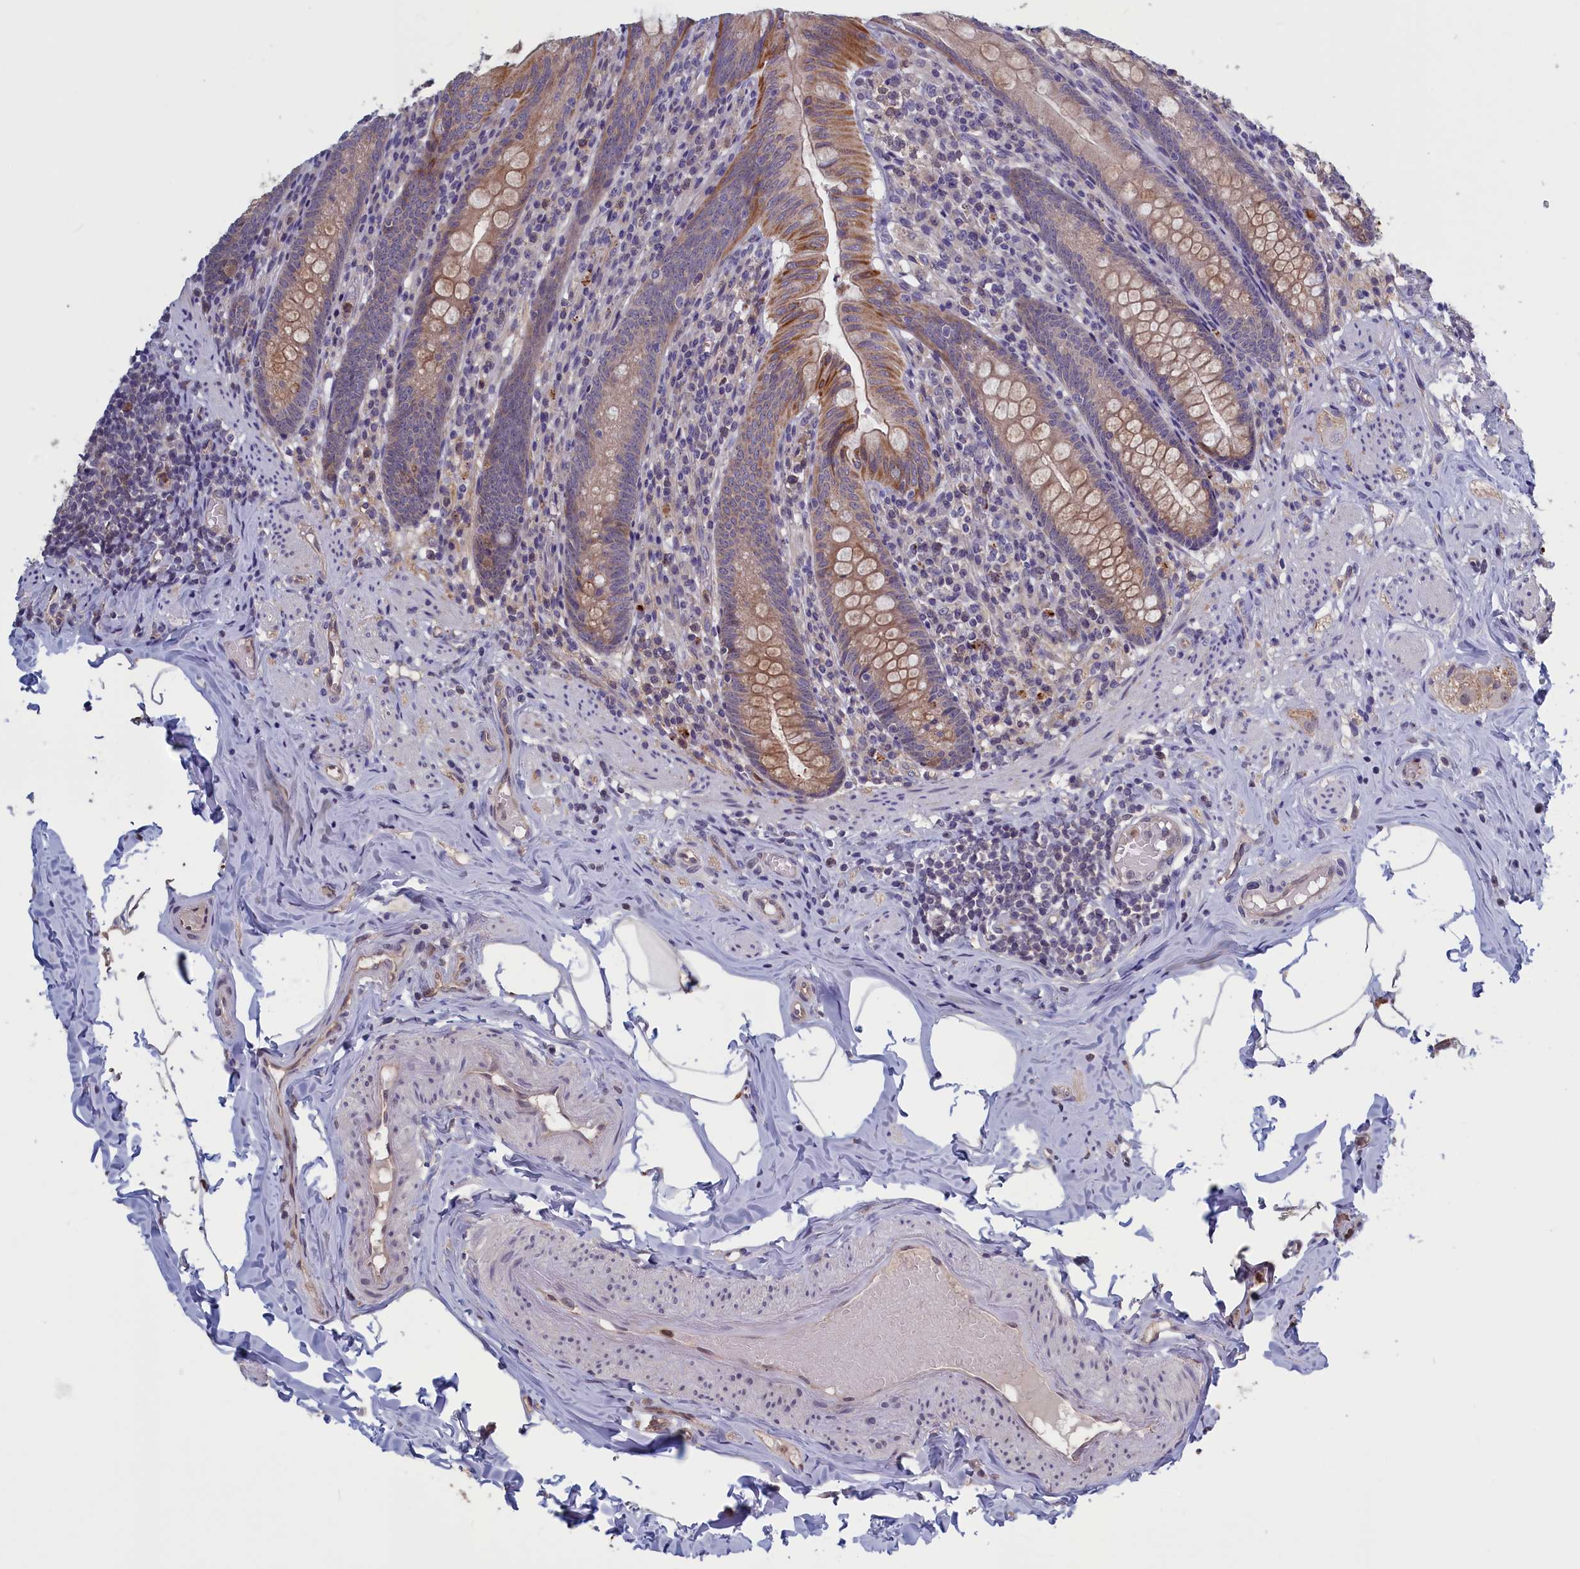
{"staining": {"intensity": "moderate", "quantity": ">75%", "location": "cytoplasmic/membranous"}, "tissue": "appendix", "cell_type": "Glandular cells", "image_type": "normal", "snomed": [{"axis": "morphology", "description": "Normal tissue, NOS"}, {"axis": "topography", "description": "Appendix"}], "caption": "This histopathology image displays benign appendix stained with immunohistochemistry to label a protein in brown. The cytoplasmic/membranous of glandular cells show moderate positivity for the protein. Nuclei are counter-stained blue.", "gene": "PLP2", "patient": {"sex": "male", "age": 55}}